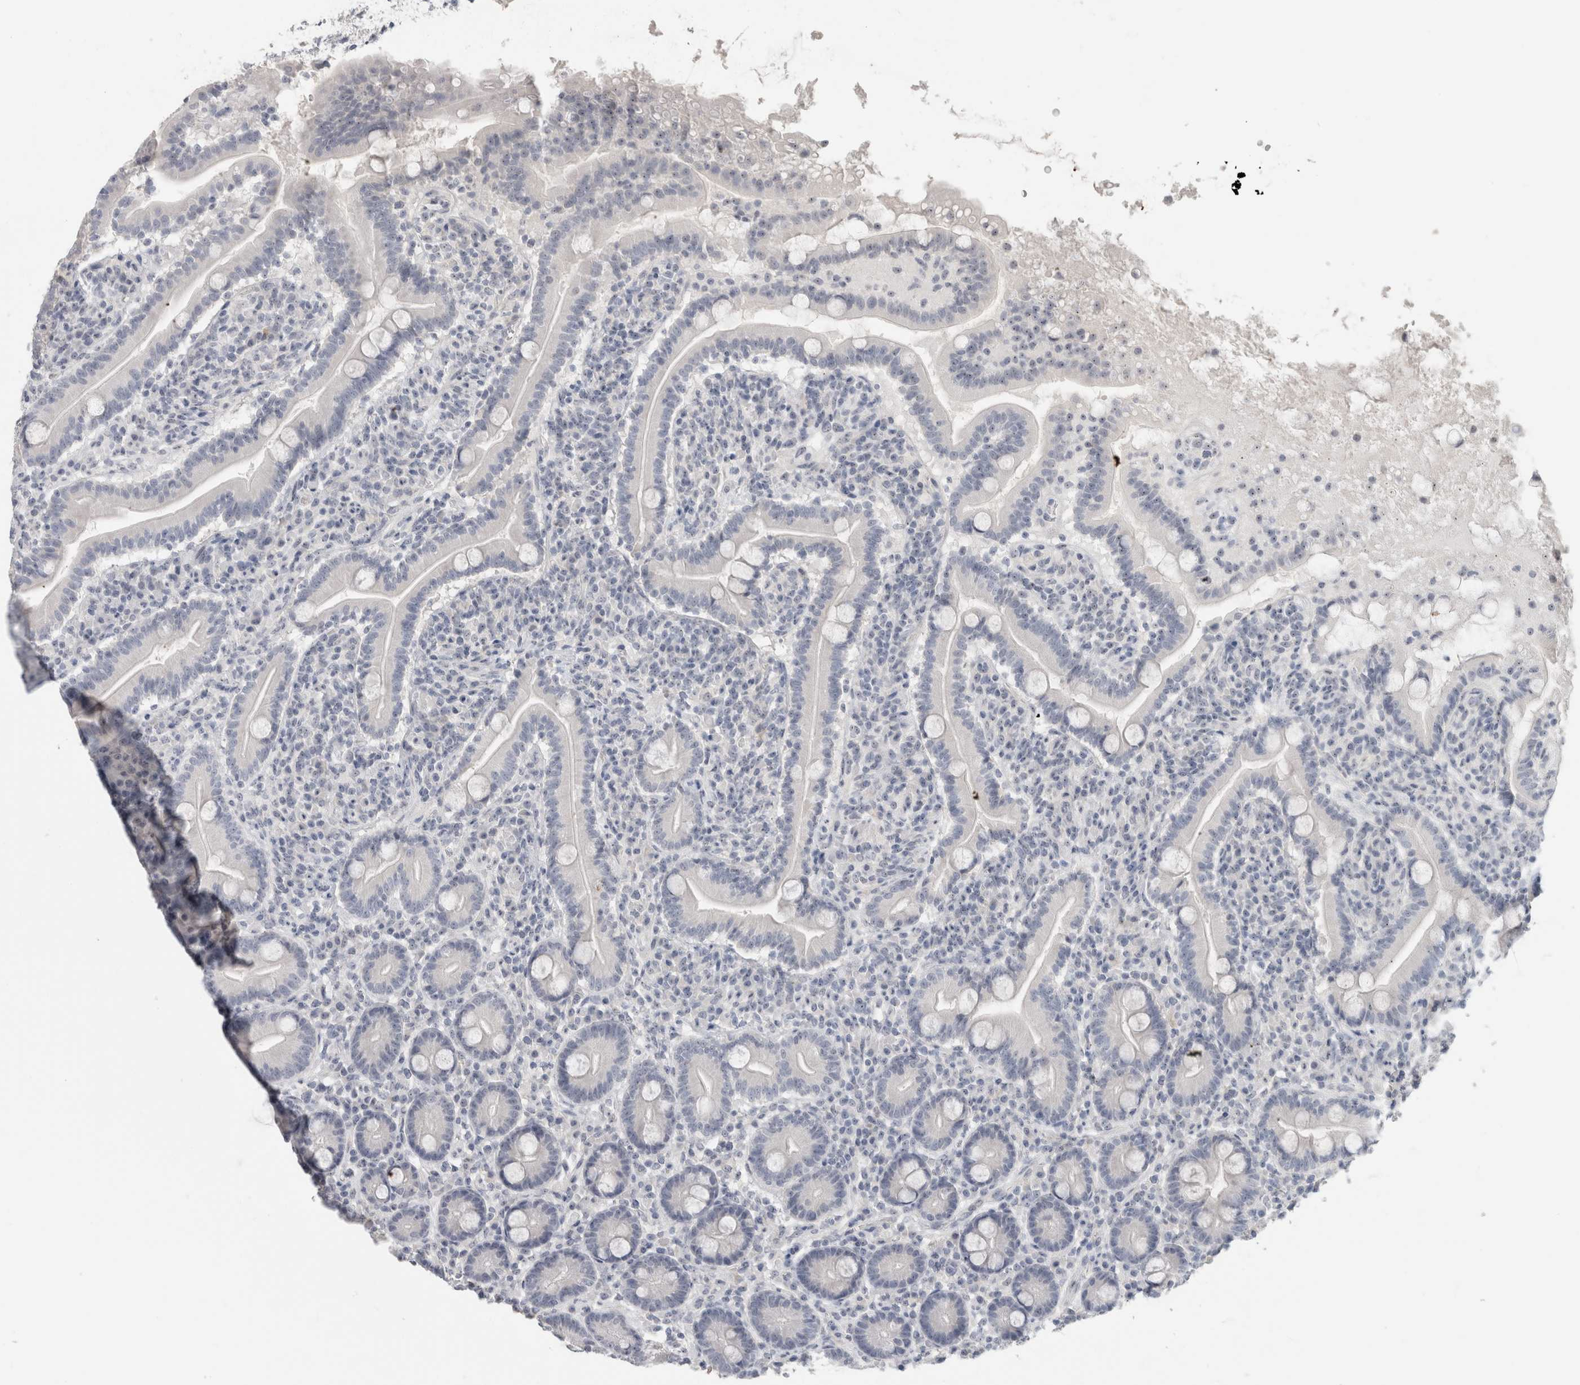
{"staining": {"intensity": "negative", "quantity": "none", "location": "none"}, "tissue": "duodenum", "cell_type": "Glandular cells", "image_type": "normal", "snomed": [{"axis": "morphology", "description": "Normal tissue, NOS"}, {"axis": "topography", "description": "Duodenum"}], "caption": "IHC photomicrograph of unremarkable duodenum: human duodenum stained with DAB exhibits no significant protein expression in glandular cells.", "gene": "FMR1NB", "patient": {"sex": "male", "age": 35}}